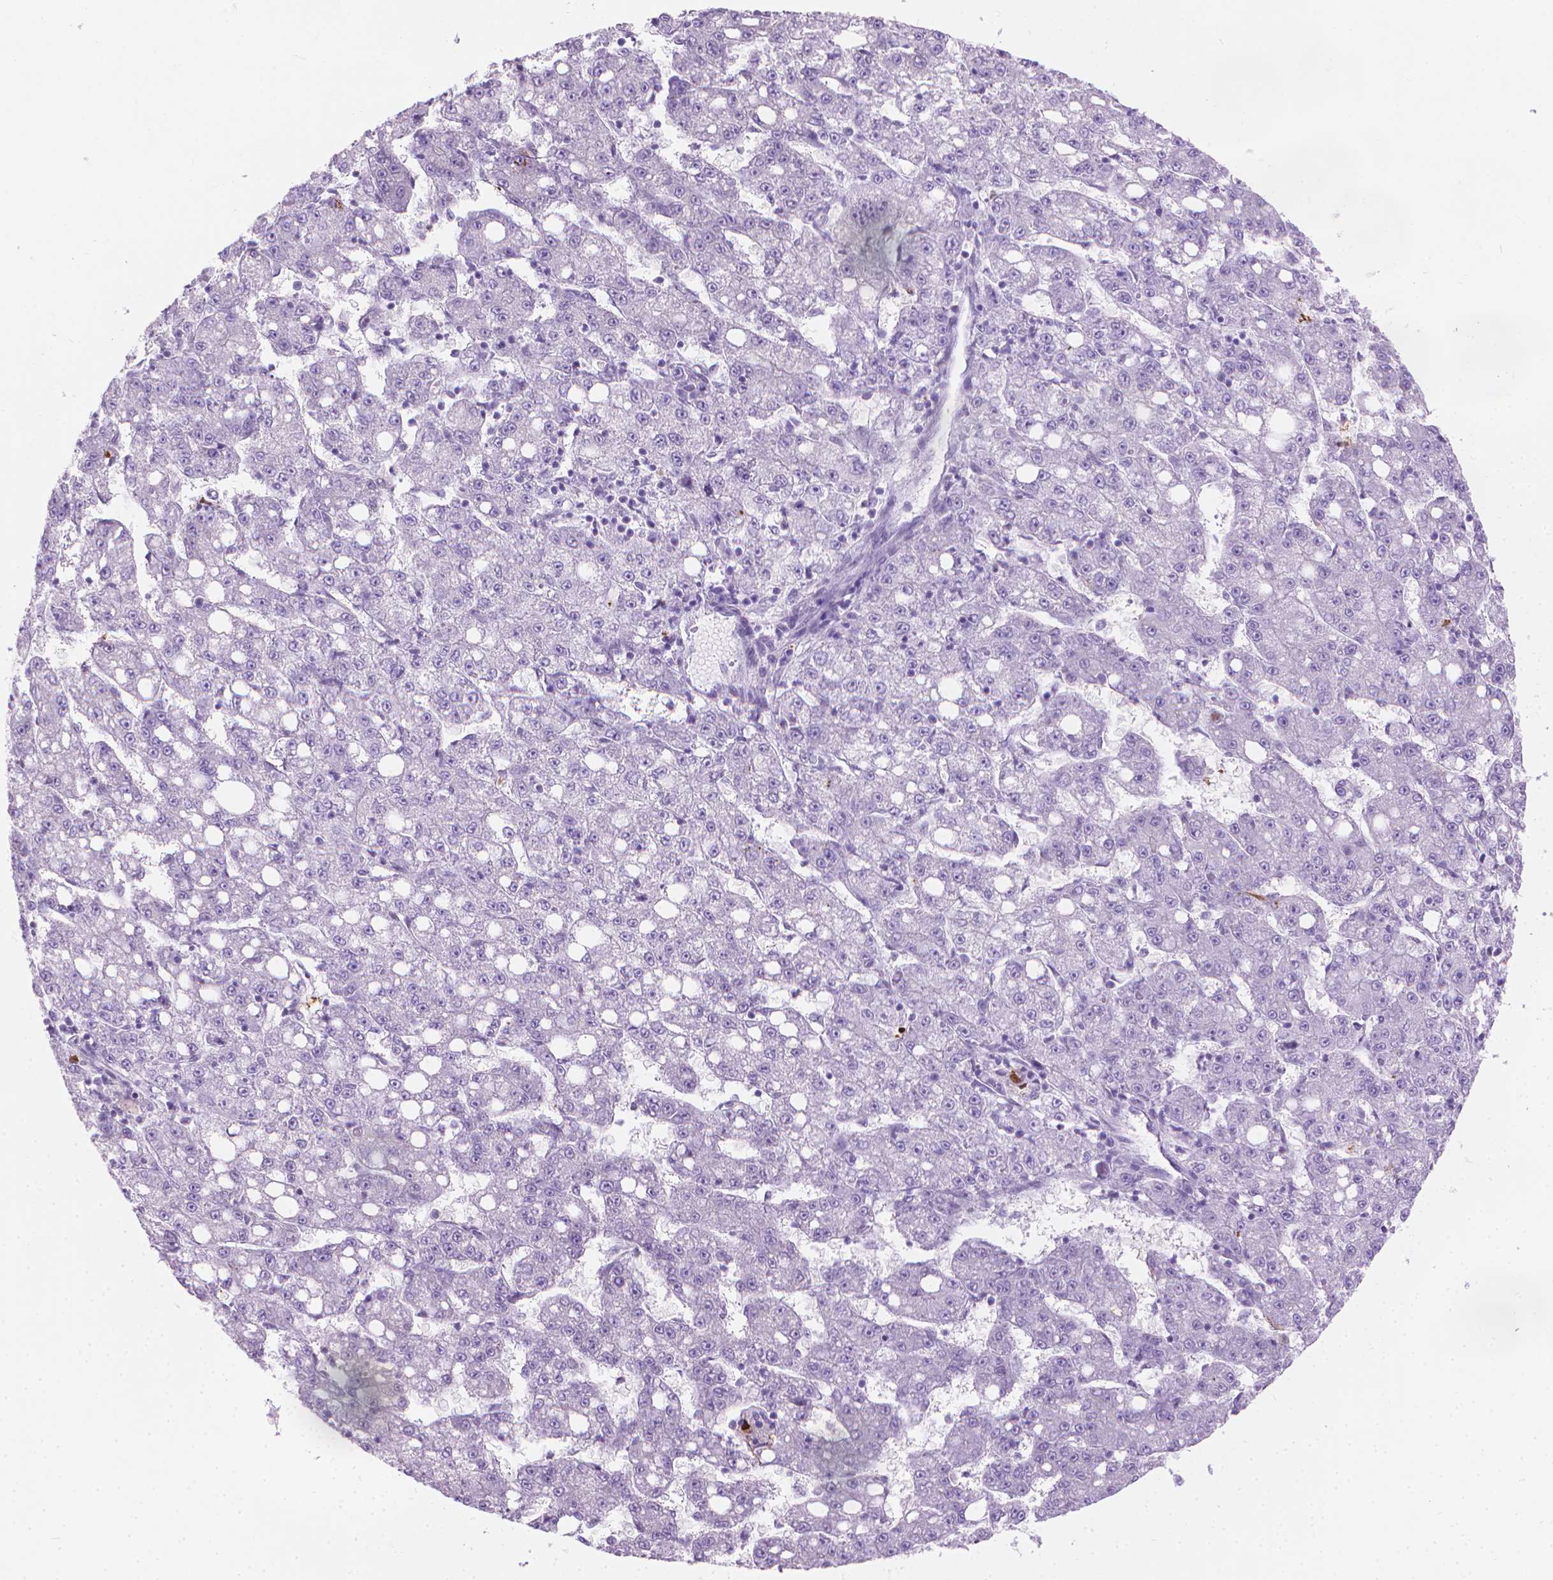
{"staining": {"intensity": "negative", "quantity": "none", "location": "none"}, "tissue": "liver cancer", "cell_type": "Tumor cells", "image_type": "cancer", "snomed": [{"axis": "morphology", "description": "Carcinoma, Hepatocellular, NOS"}, {"axis": "topography", "description": "Liver"}], "caption": "Immunohistochemical staining of hepatocellular carcinoma (liver) reveals no significant positivity in tumor cells.", "gene": "CFAP52", "patient": {"sex": "female", "age": 65}}